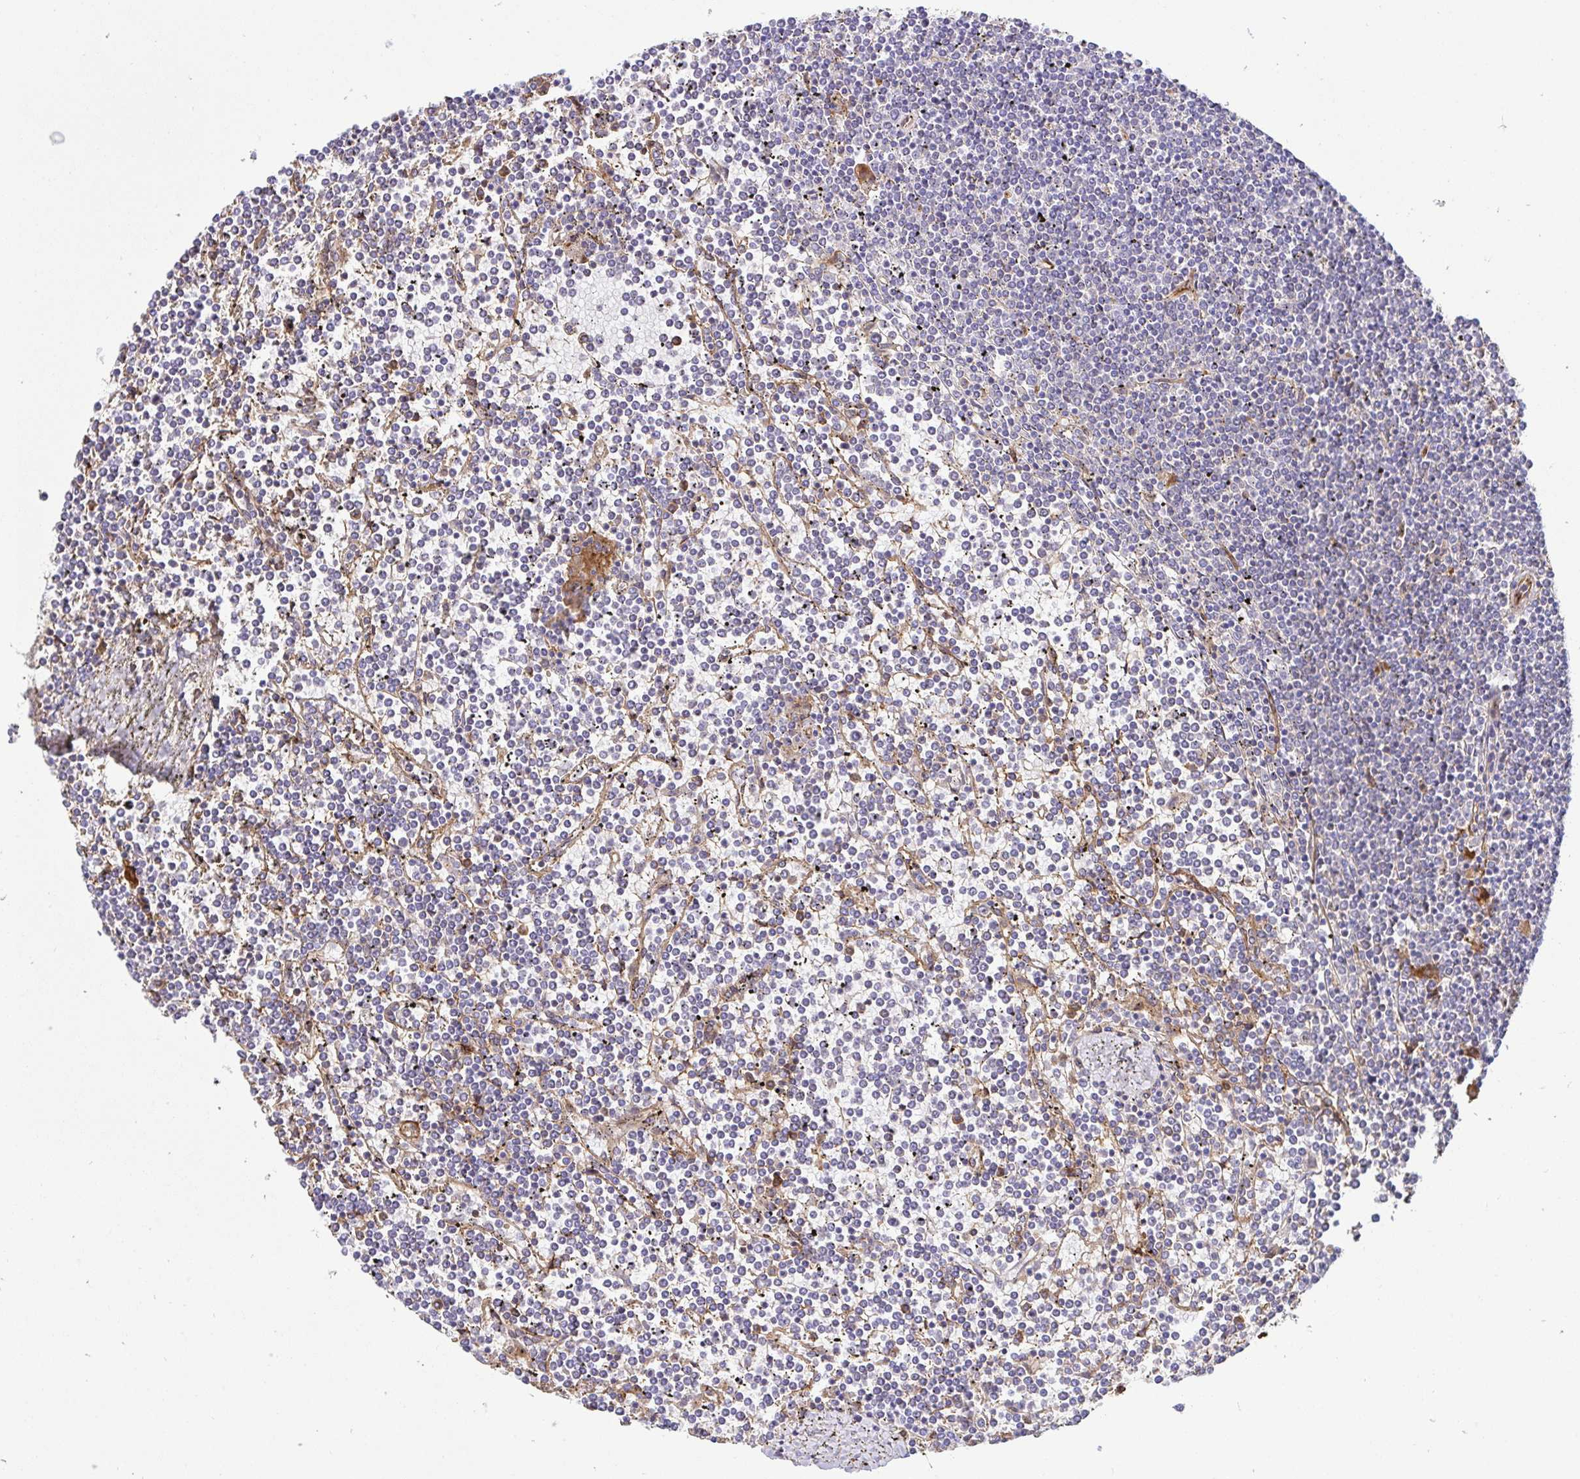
{"staining": {"intensity": "negative", "quantity": "none", "location": "none"}, "tissue": "lymphoma", "cell_type": "Tumor cells", "image_type": "cancer", "snomed": [{"axis": "morphology", "description": "Malignant lymphoma, non-Hodgkin's type, Low grade"}, {"axis": "topography", "description": "Spleen"}], "caption": "Protein analysis of lymphoma exhibits no significant staining in tumor cells.", "gene": "ANXA2", "patient": {"sex": "female", "age": 19}}